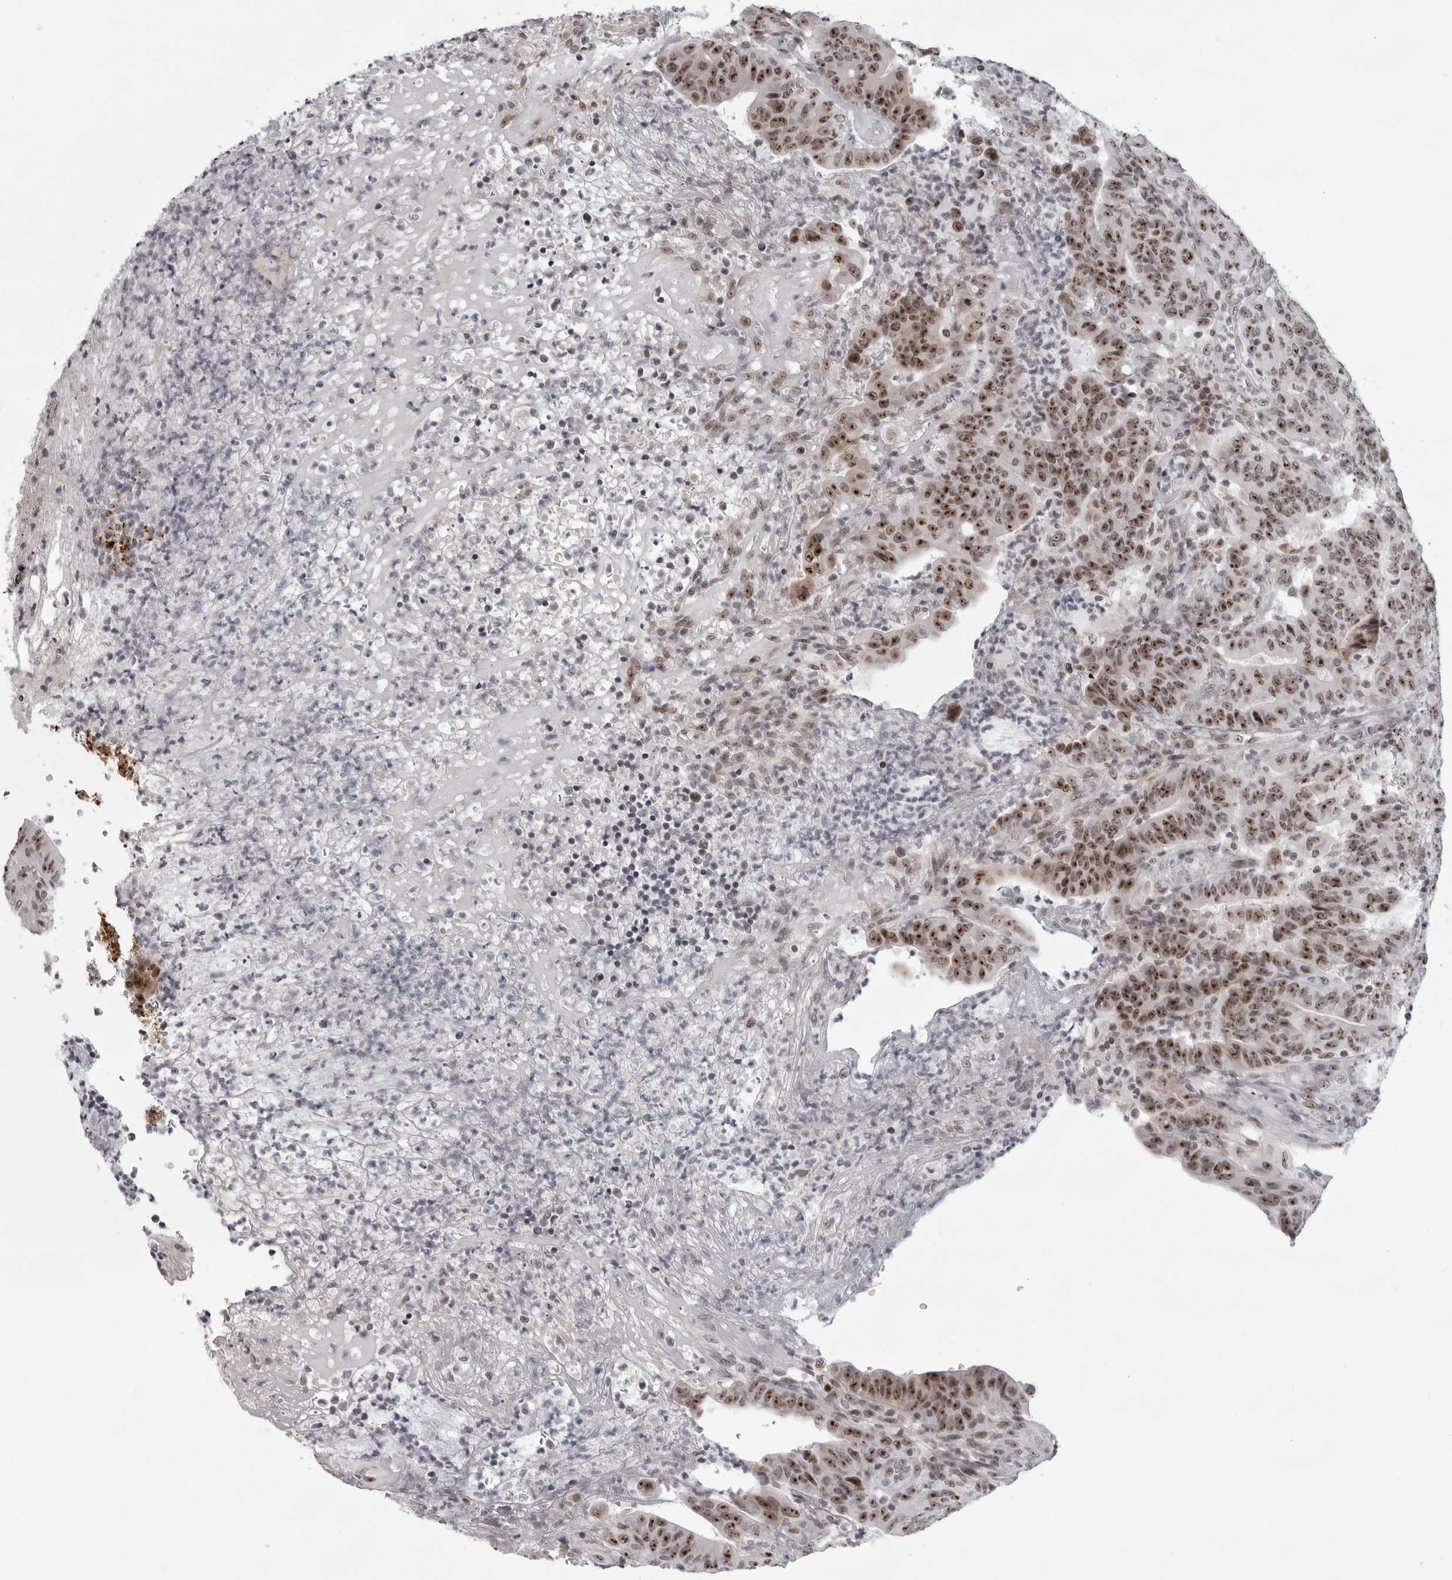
{"staining": {"intensity": "strong", "quantity": ">75%", "location": "nuclear"}, "tissue": "colorectal cancer", "cell_type": "Tumor cells", "image_type": "cancer", "snomed": [{"axis": "morphology", "description": "Normal tissue, NOS"}, {"axis": "morphology", "description": "Adenocarcinoma, NOS"}, {"axis": "topography", "description": "Colon"}], "caption": "Colorectal adenocarcinoma stained with a protein marker reveals strong staining in tumor cells.", "gene": "EXOSC10", "patient": {"sex": "female", "age": 75}}